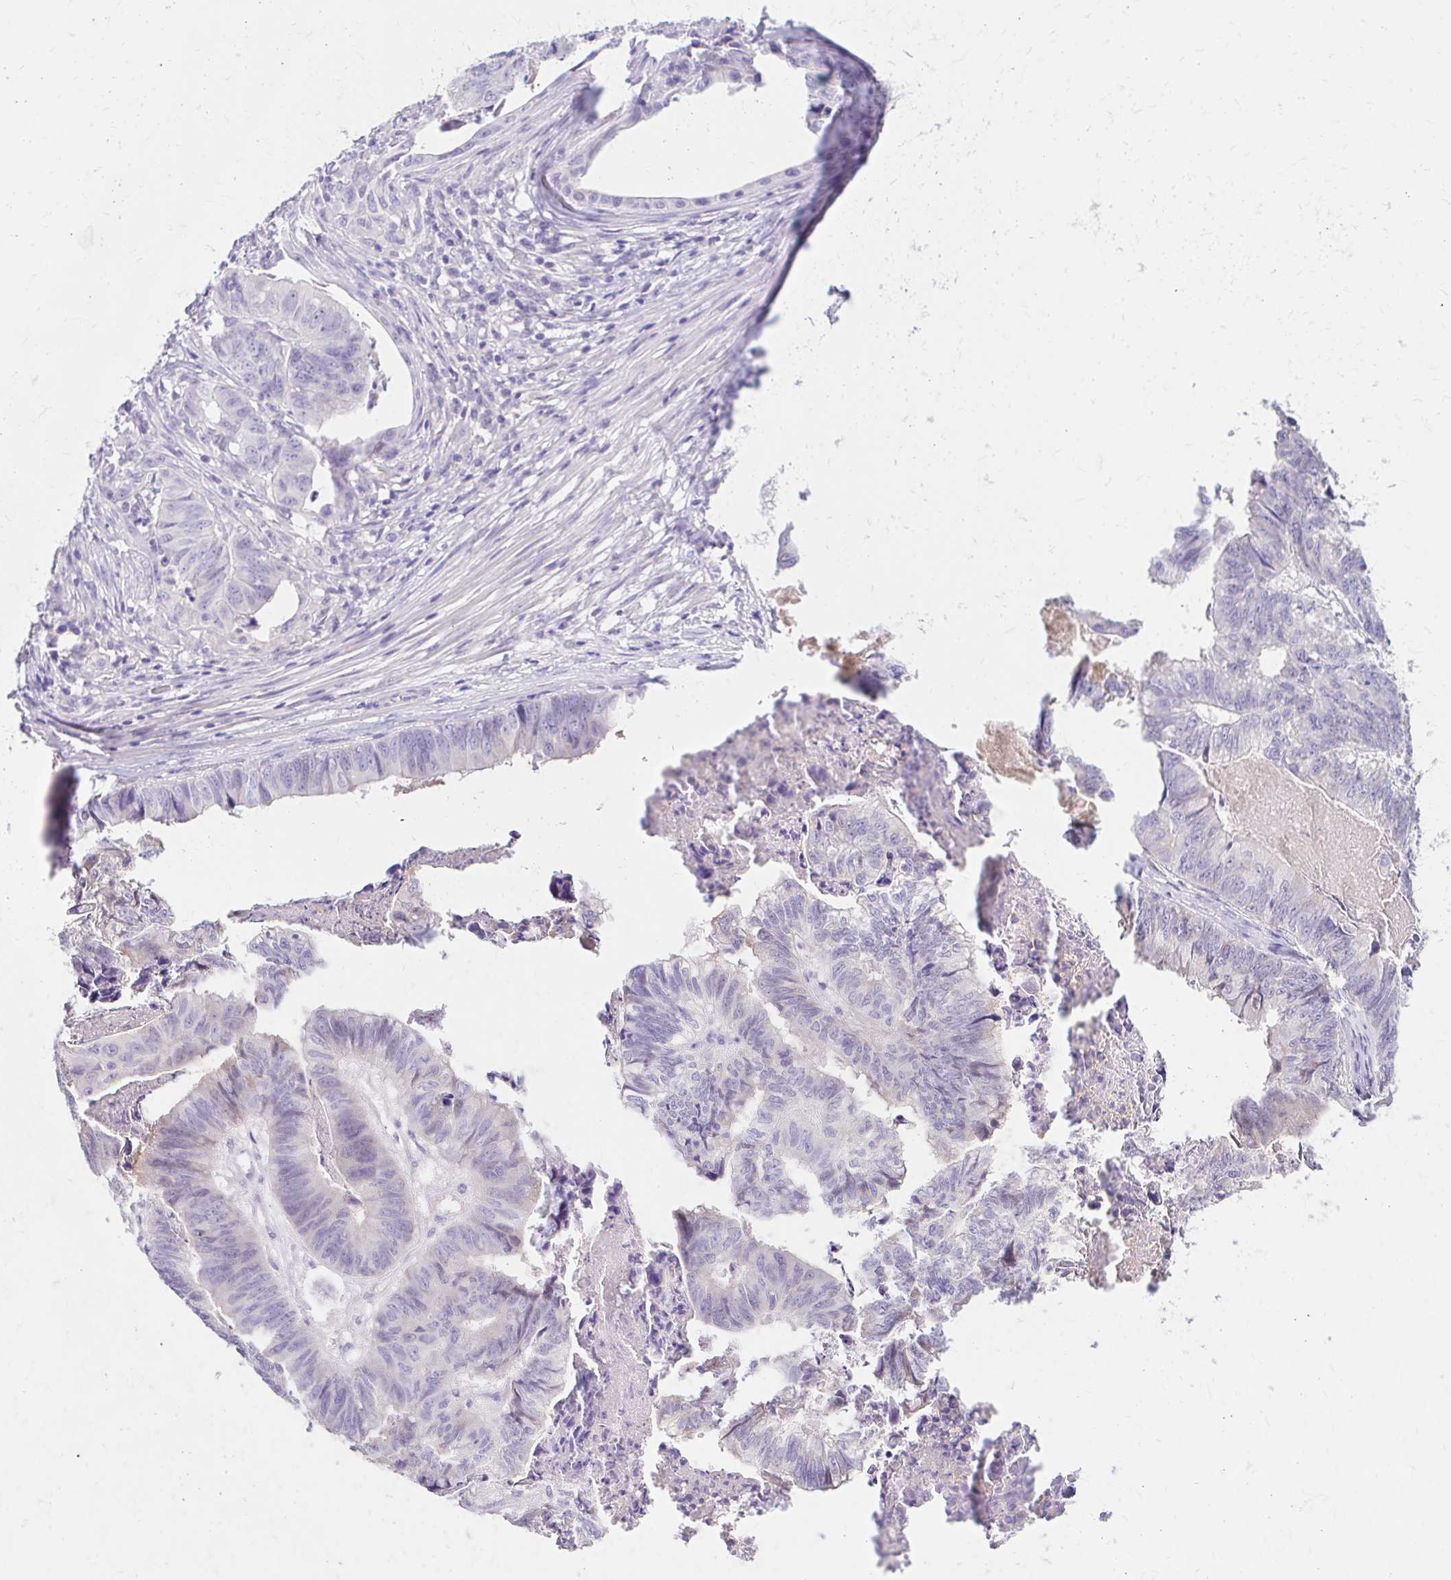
{"staining": {"intensity": "negative", "quantity": "none", "location": "none"}, "tissue": "stomach cancer", "cell_type": "Tumor cells", "image_type": "cancer", "snomed": [{"axis": "morphology", "description": "Adenocarcinoma, NOS"}, {"axis": "topography", "description": "Stomach, lower"}], "caption": "Stomach adenocarcinoma was stained to show a protein in brown. There is no significant staining in tumor cells. The staining is performed using DAB brown chromogen with nuclei counter-stained in using hematoxylin.", "gene": "AZGP1", "patient": {"sex": "male", "age": 77}}